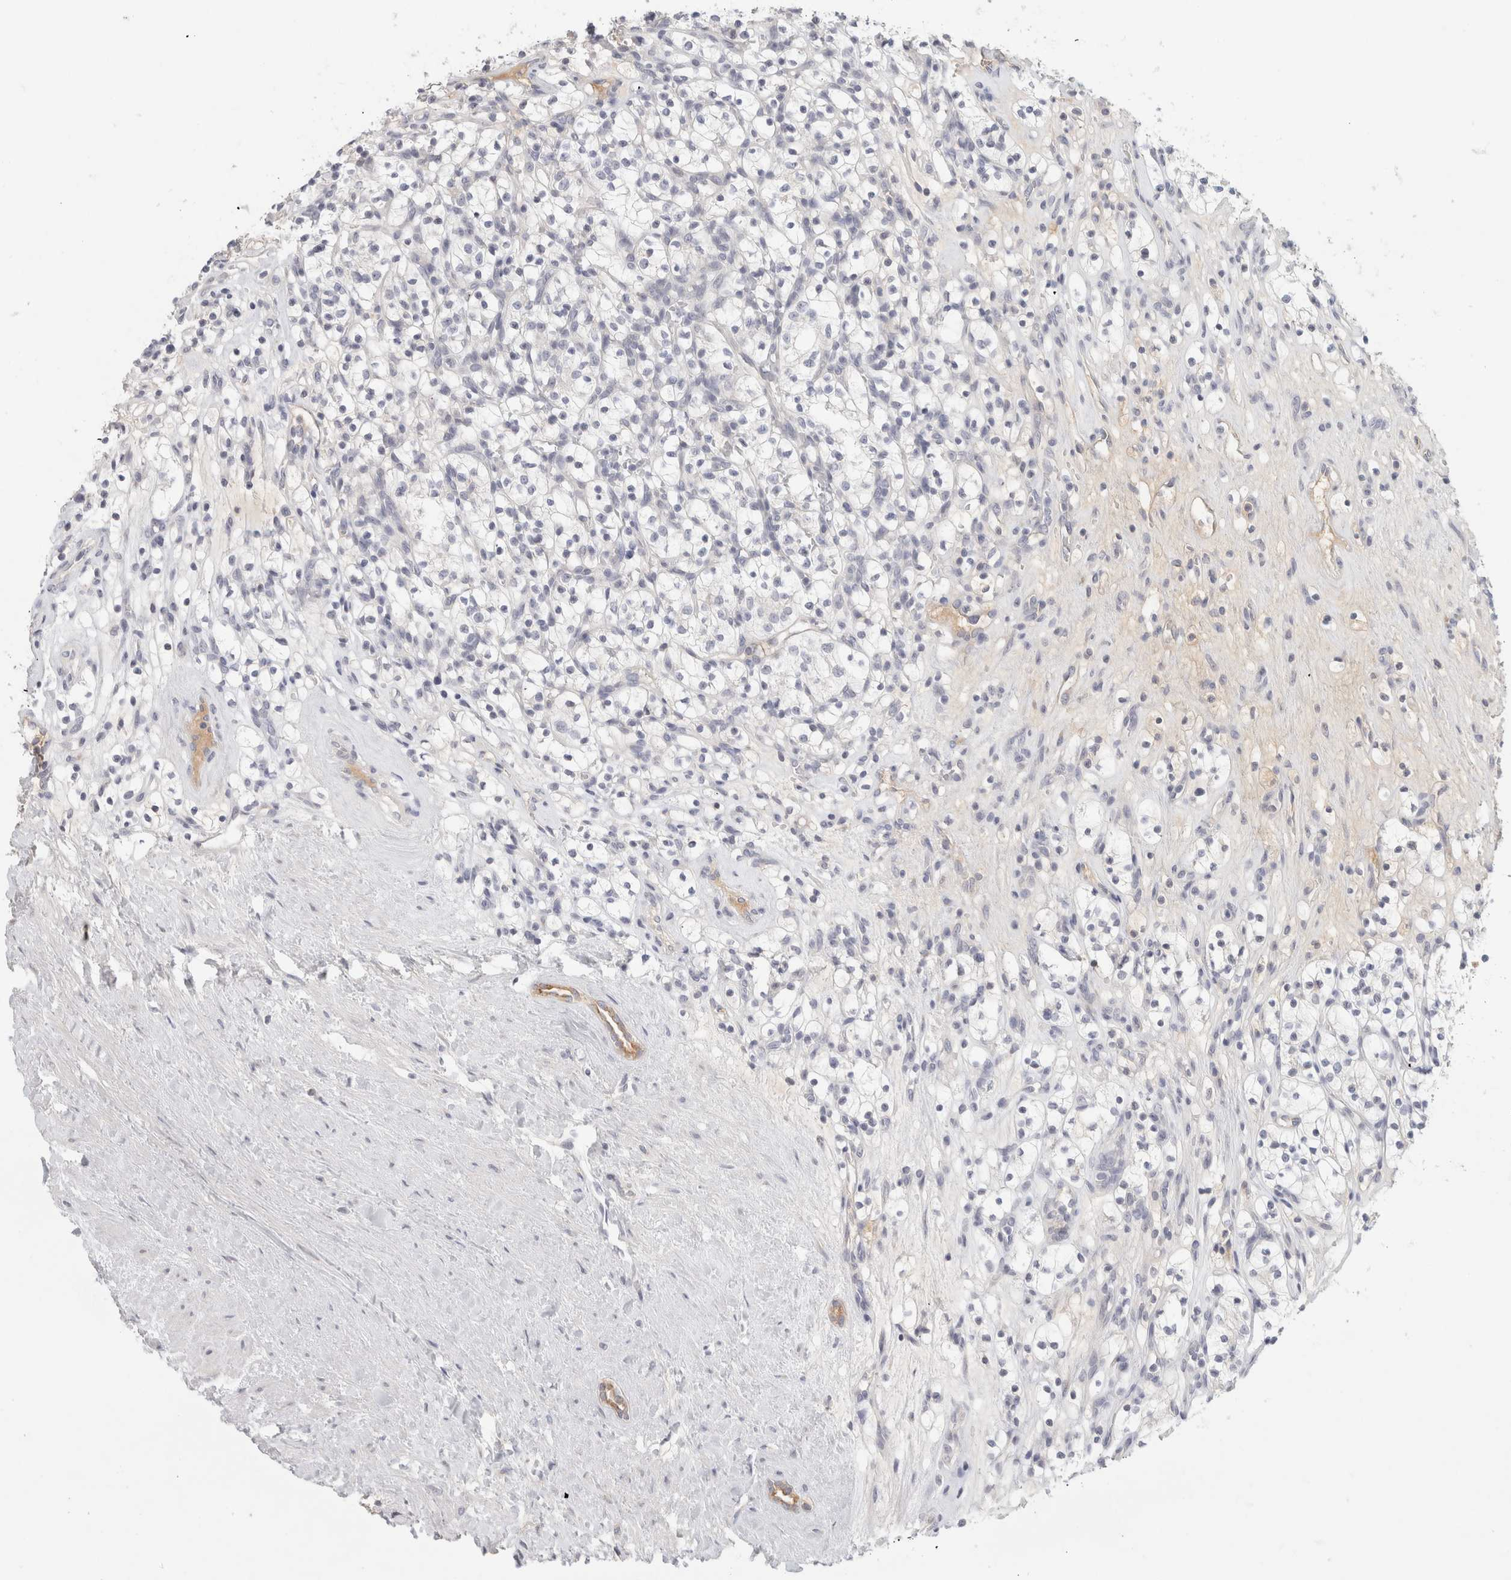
{"staining": {"intensity": "negative", "quantity": "none", "location": "none"}, "tissue": "renal cancer", "cell_type": "Tumor cells", "image_type": "cancer", "snomed": [{"axis": "morphology", "description": "Adenocarcinoma, NOS"}, {"axis": "topography", "description": "Kidney"}], "caption": "Micrograph shows no significant protein staining in tumor cells of renal cancer (adenocarcinoma). The staining is performed using DAB brown chromogen with nuclei counter-stained in using hematoxylin.", "gene": "STK31", "patient": {"sex": "female", "age": 57}}